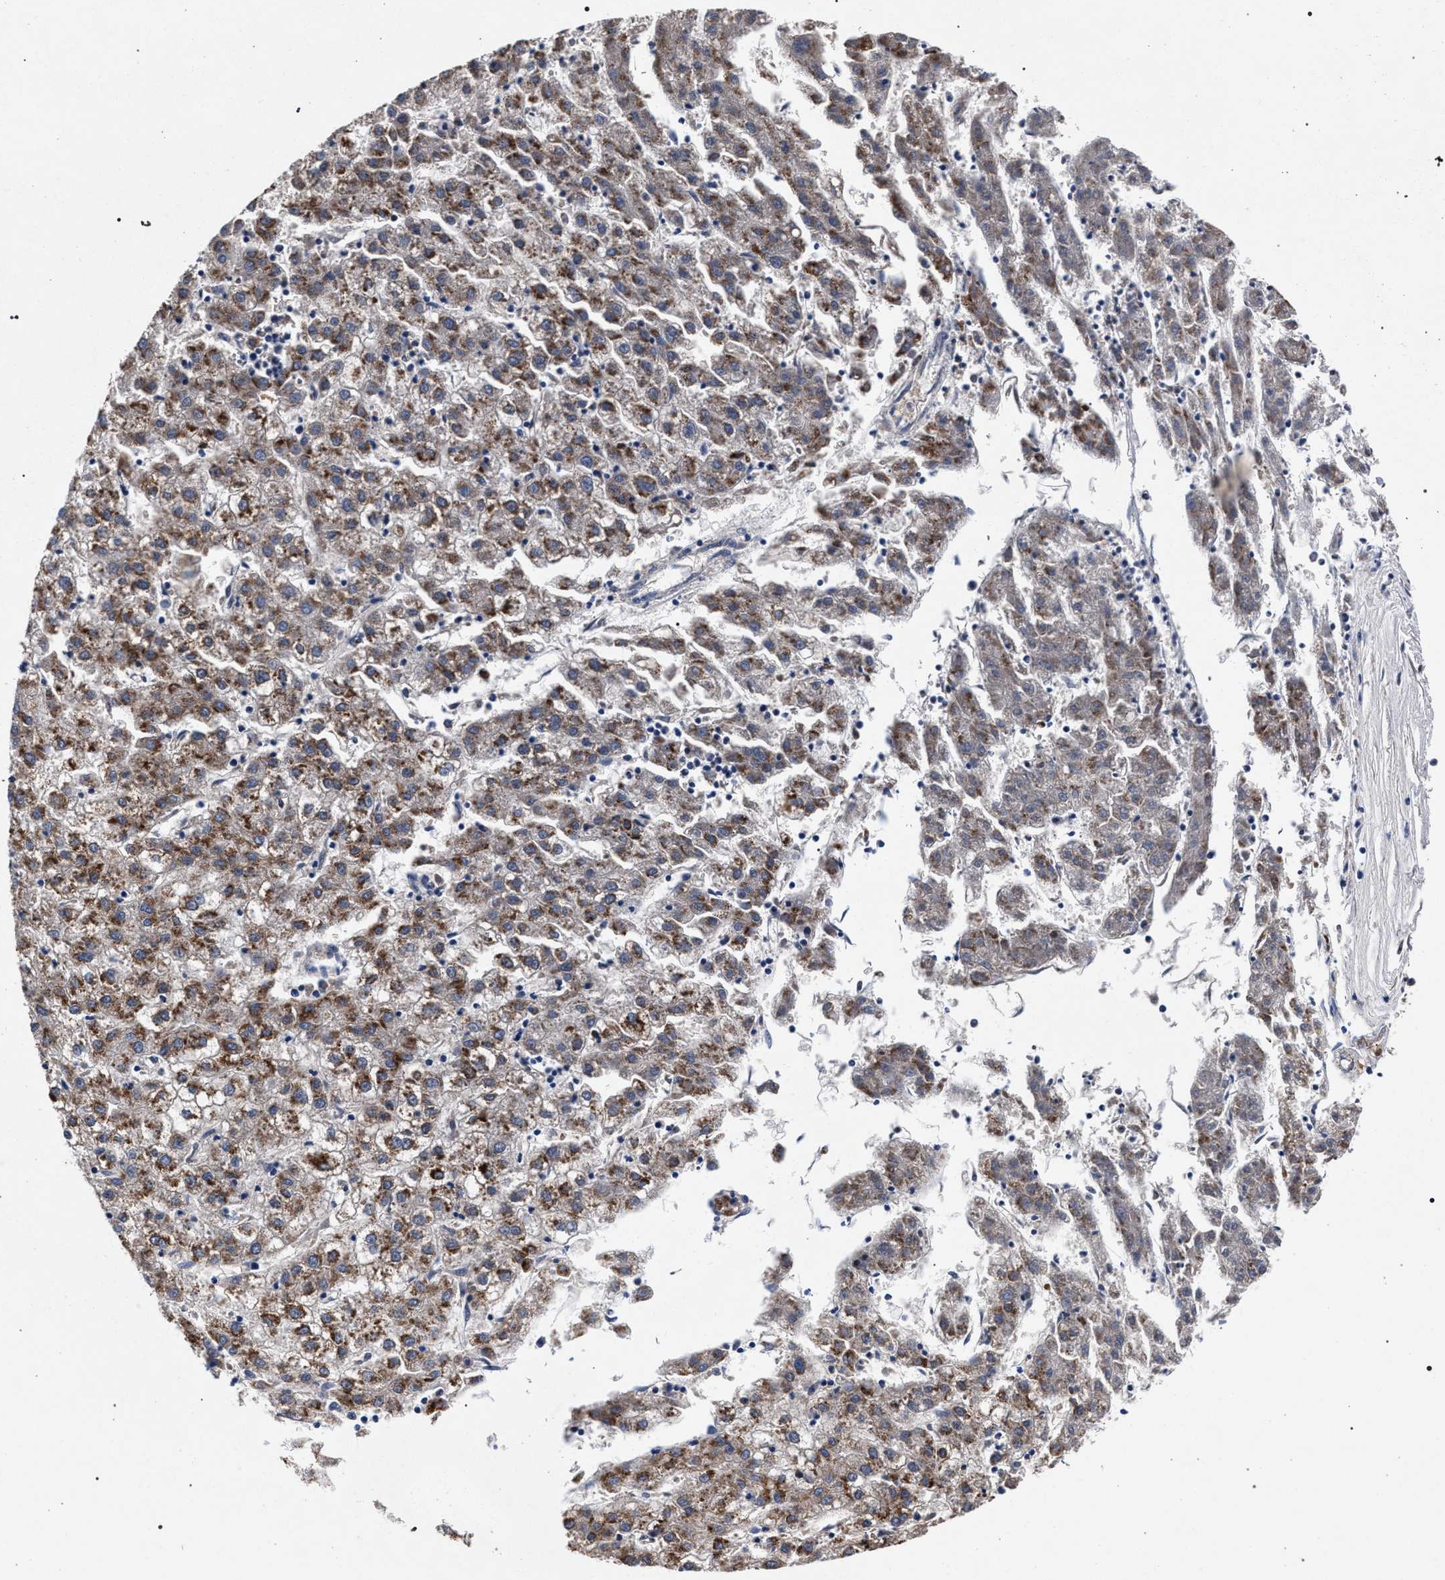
{"staining": {"intensity": "moderate", "quantity": ">75%", "location": "cytoplasmic/membranous"}, "tissue": "liver cancer", "cell_type": "Tumor cells", "image_type": "cancer", "snomed": [{"axis": "morphology", "description": "Carcinoma, Hepatocellular, NOS"}, {"axis": "topography", "description": "Liver"}], "caption": "Protein positivity by immunohistochemistry (IHC) reveals moderate cytoplasmic/membranous expression in approximately >75% of tumor cells in liver cancer.", "gene": "ACOX1", "patient": {"sex": "male", "age": 72}}